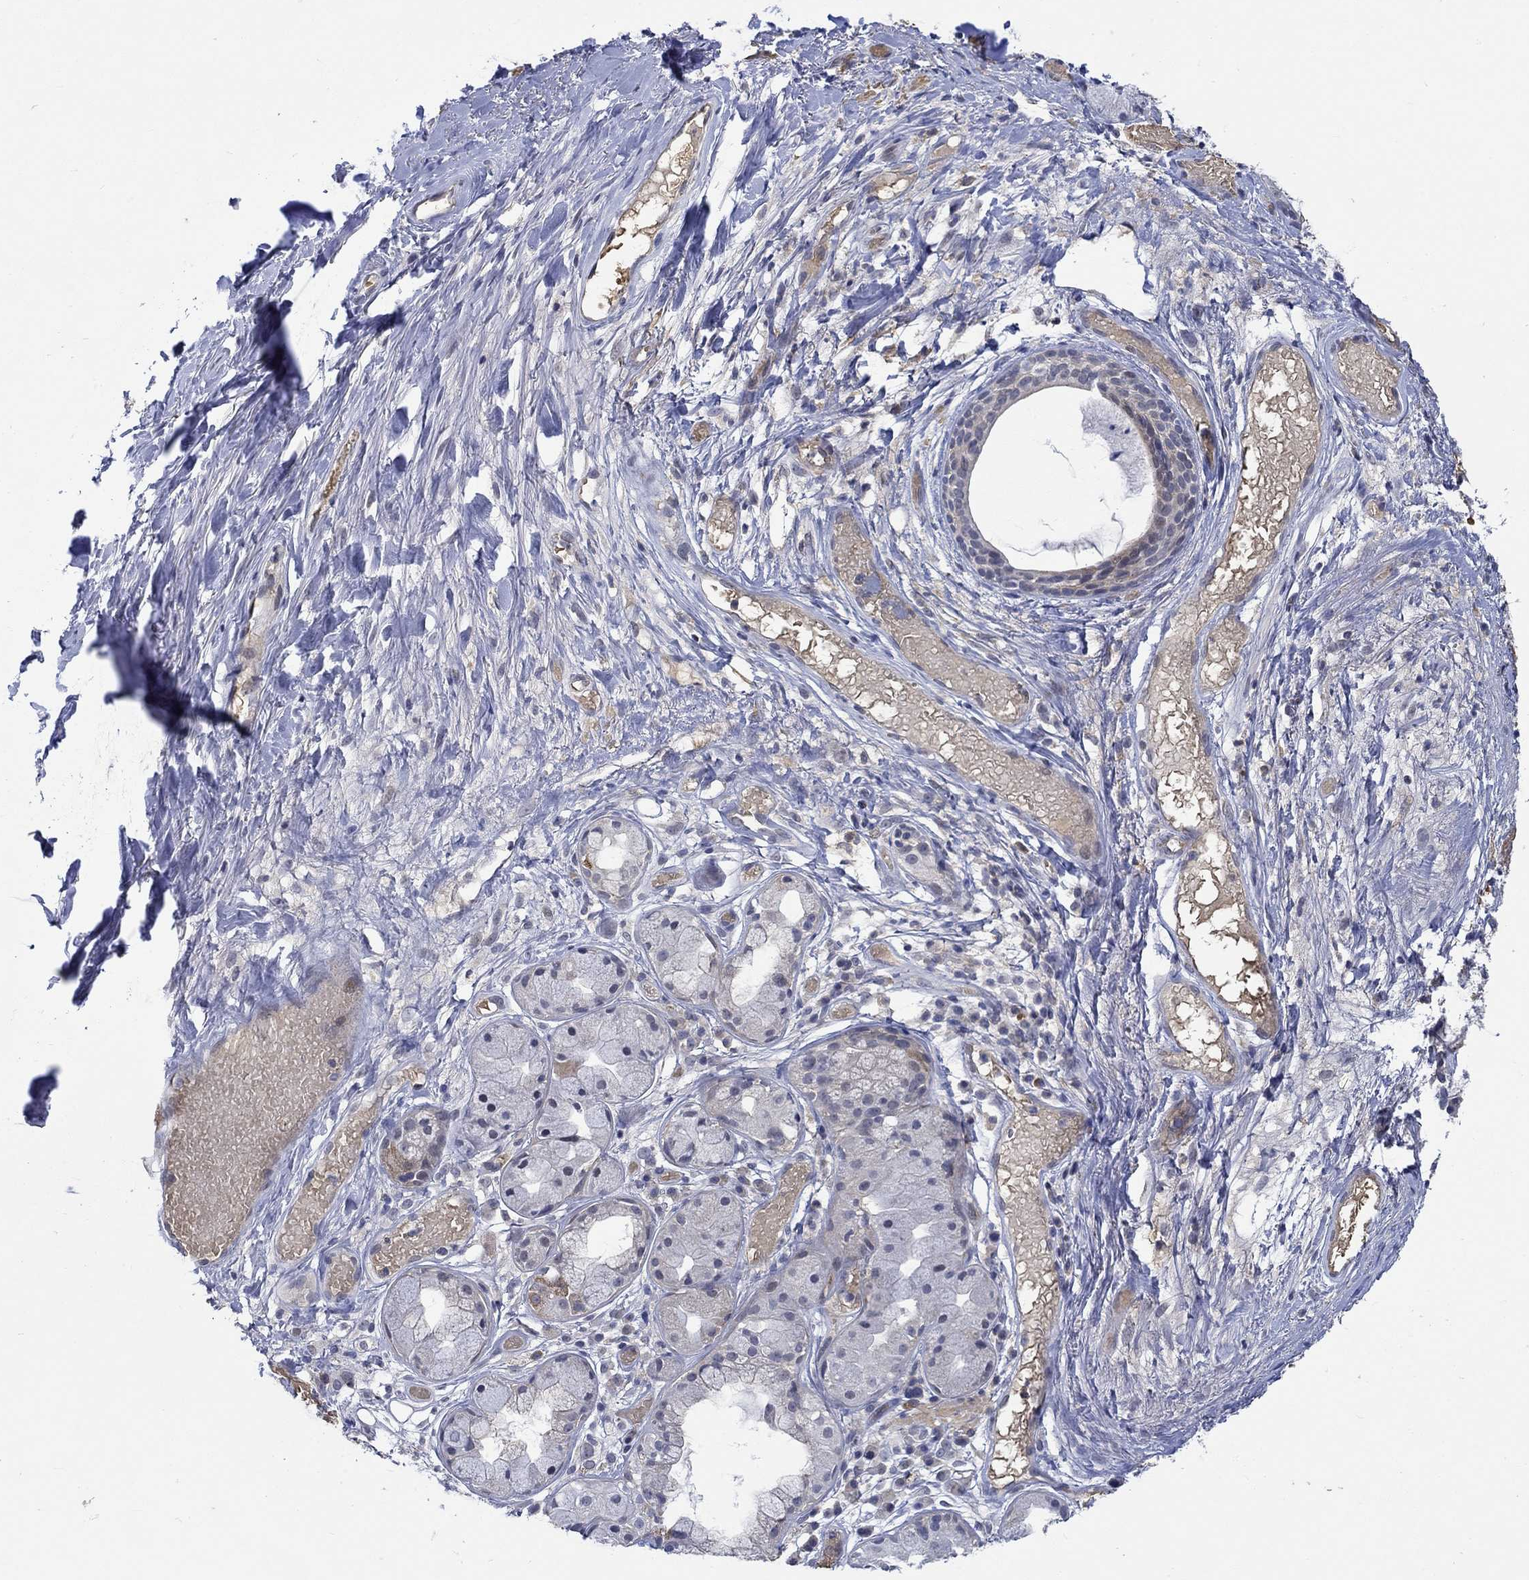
{"staining": {"intensity": "negative", "quantity": "none", "location": "none"}, "tissue": "adipose tissue", "cell_type": "Adipocytes", "image_type": "normal", "snomed": [{"axis": "morphology", "description": "Normal tissue, NOS"}, {"axis": "topography", "description": "Cartilage tissue"}], "caption": "This is an IHC photomicrograph of normal human adipose tissue. There is no positivity in adipocytes.", "gene": "WASF1", "patient": {"sex": "male", "age": 62}}